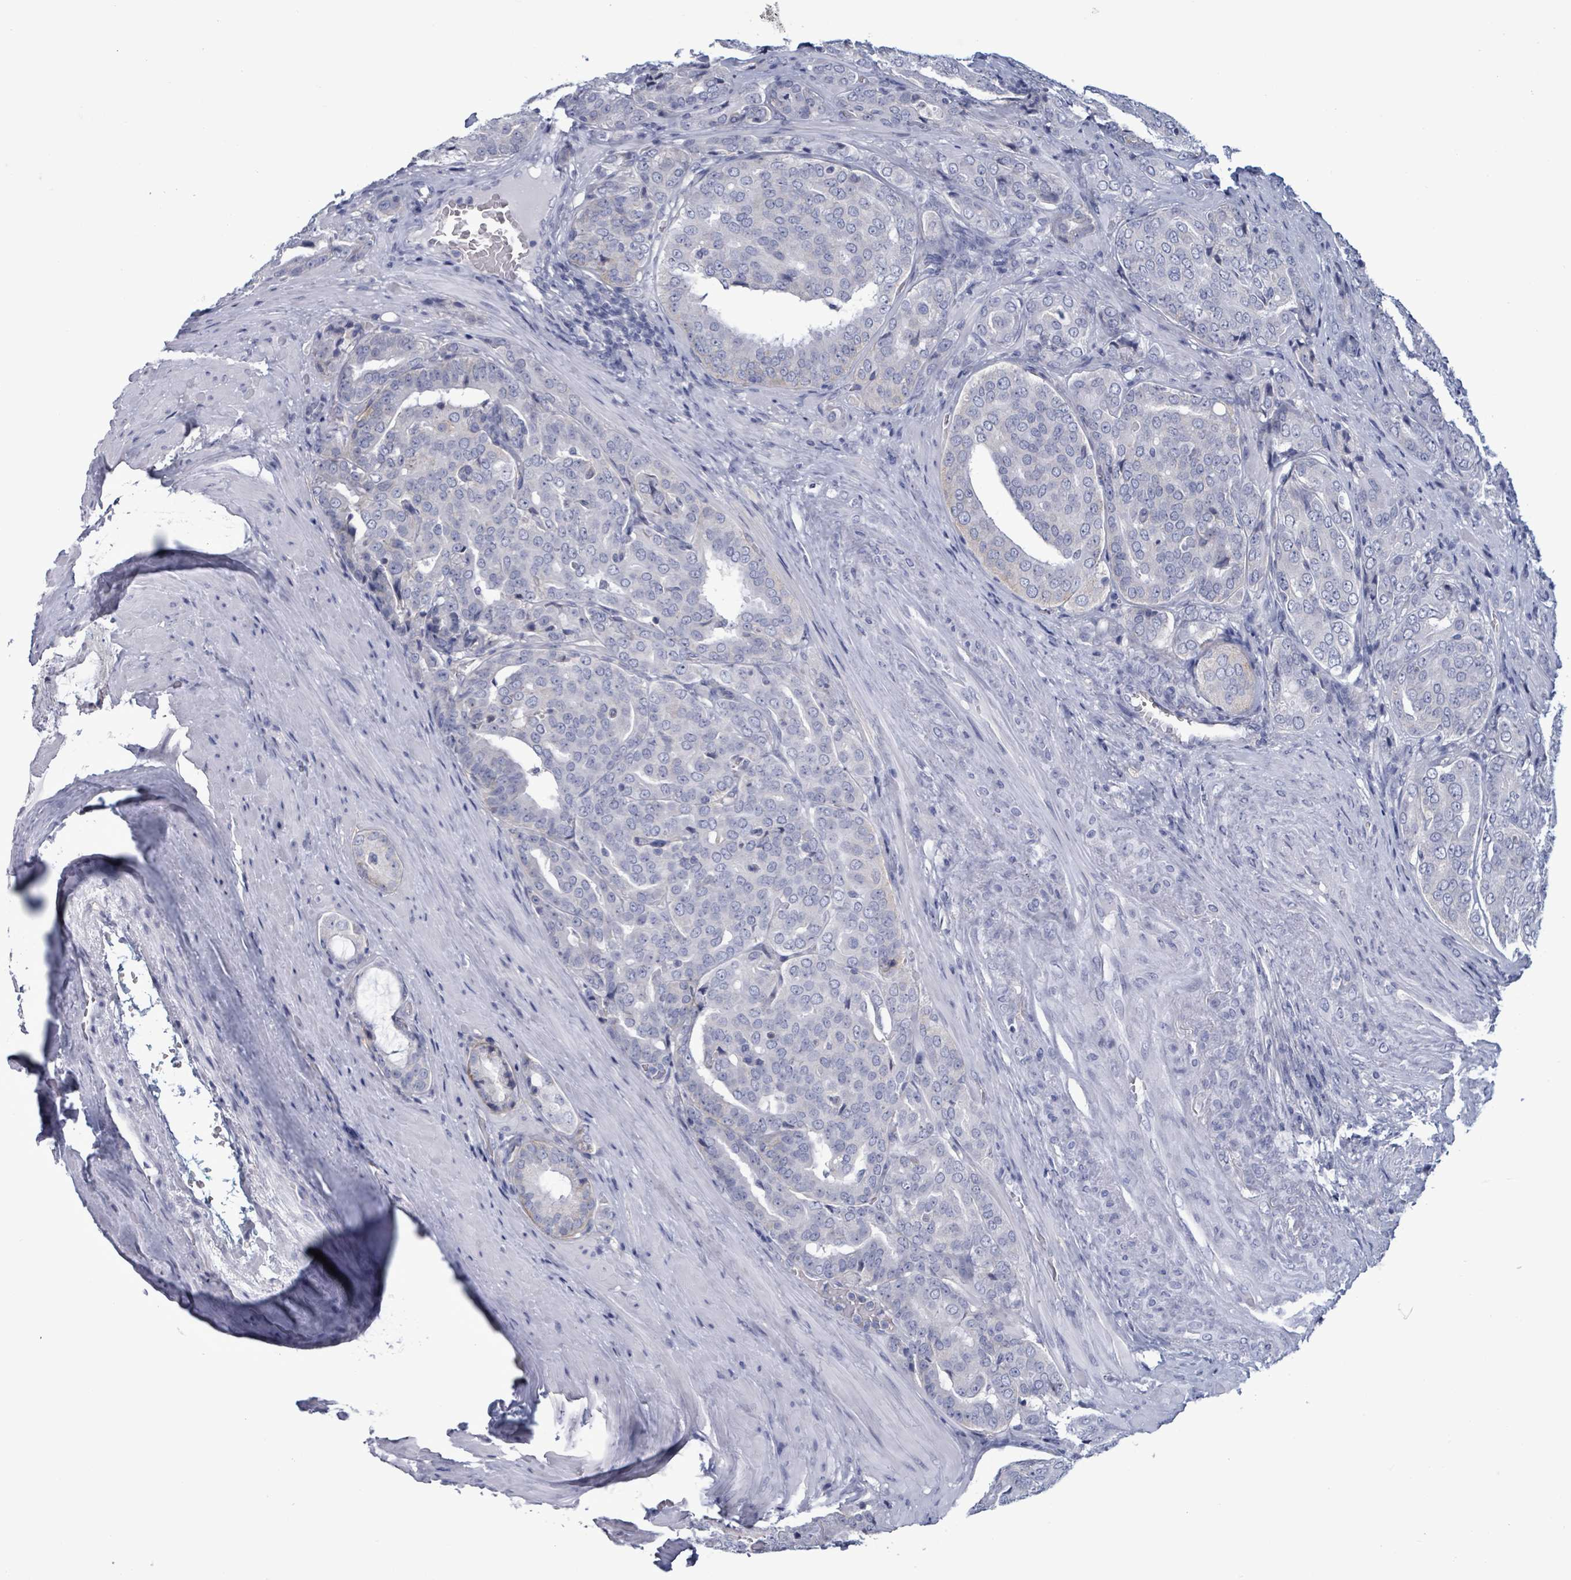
{"staining": {"intensity": "negative", "quantity": "none", "location": "none"}, "tissue": "prostate cancer", "cell_type": "Tumor cells", "image_type": "cancer", "snomed": [{"axis": "morphology", "description": "Adenocarcinoma, High grade"}, {"axis": "topography", "description": "Prostate"}], "caption": "Immunohistochemistry histopathology image of neoplastic tissue: human high-grade adenocarcinoma (prostate) stained with DAB reveals no significant protein positivity in tumor cells.", "gene": "BSG", "patient": {"sex": "male", "age": 68}}